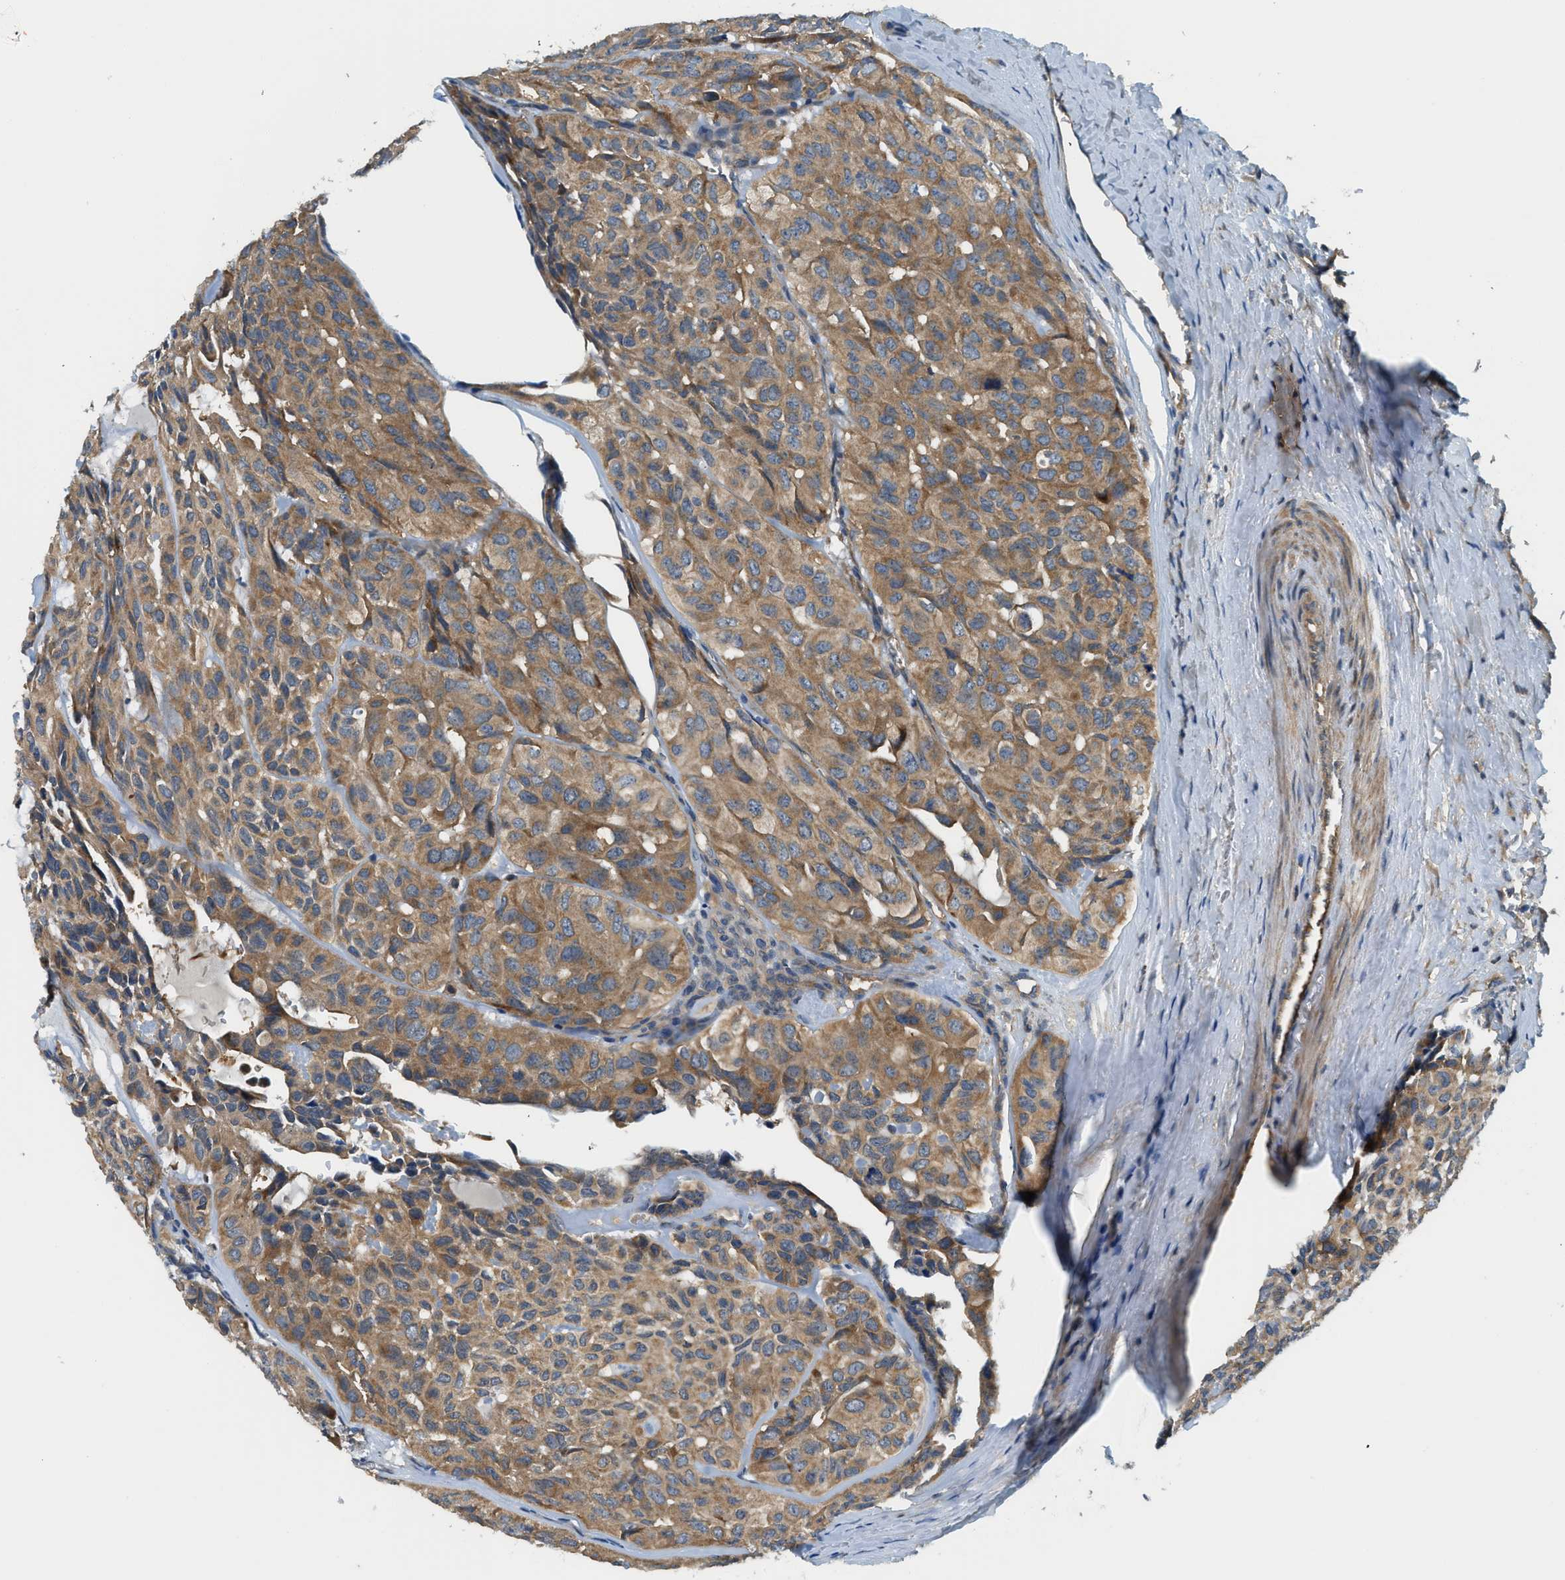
{"staining": {"intensity": "moderate", "quantity": ">75%", "location": "cytoplasmic/membranous"}, "tissue": "head and neck cancer", "cell_type": "Tumor cells", "image_type": "cancer", "snomed": [{"axis": "morphology", "description": "Adenocarcinoma, NOS"}, {"axis": "topography", "description": "Salivary gland, NOS"}, {"axis": "topography", "description": "Head-Neck"}], "caption": "Head and neck cancer (adenocarcinoma) tissue exhibits moderate cytoplasmic/membranous positivity in about >75% of tumor cells, visualized by immunohistochemistry.", "gene": "KCNK1", "patient": {"sex": "female", "age": 76}}